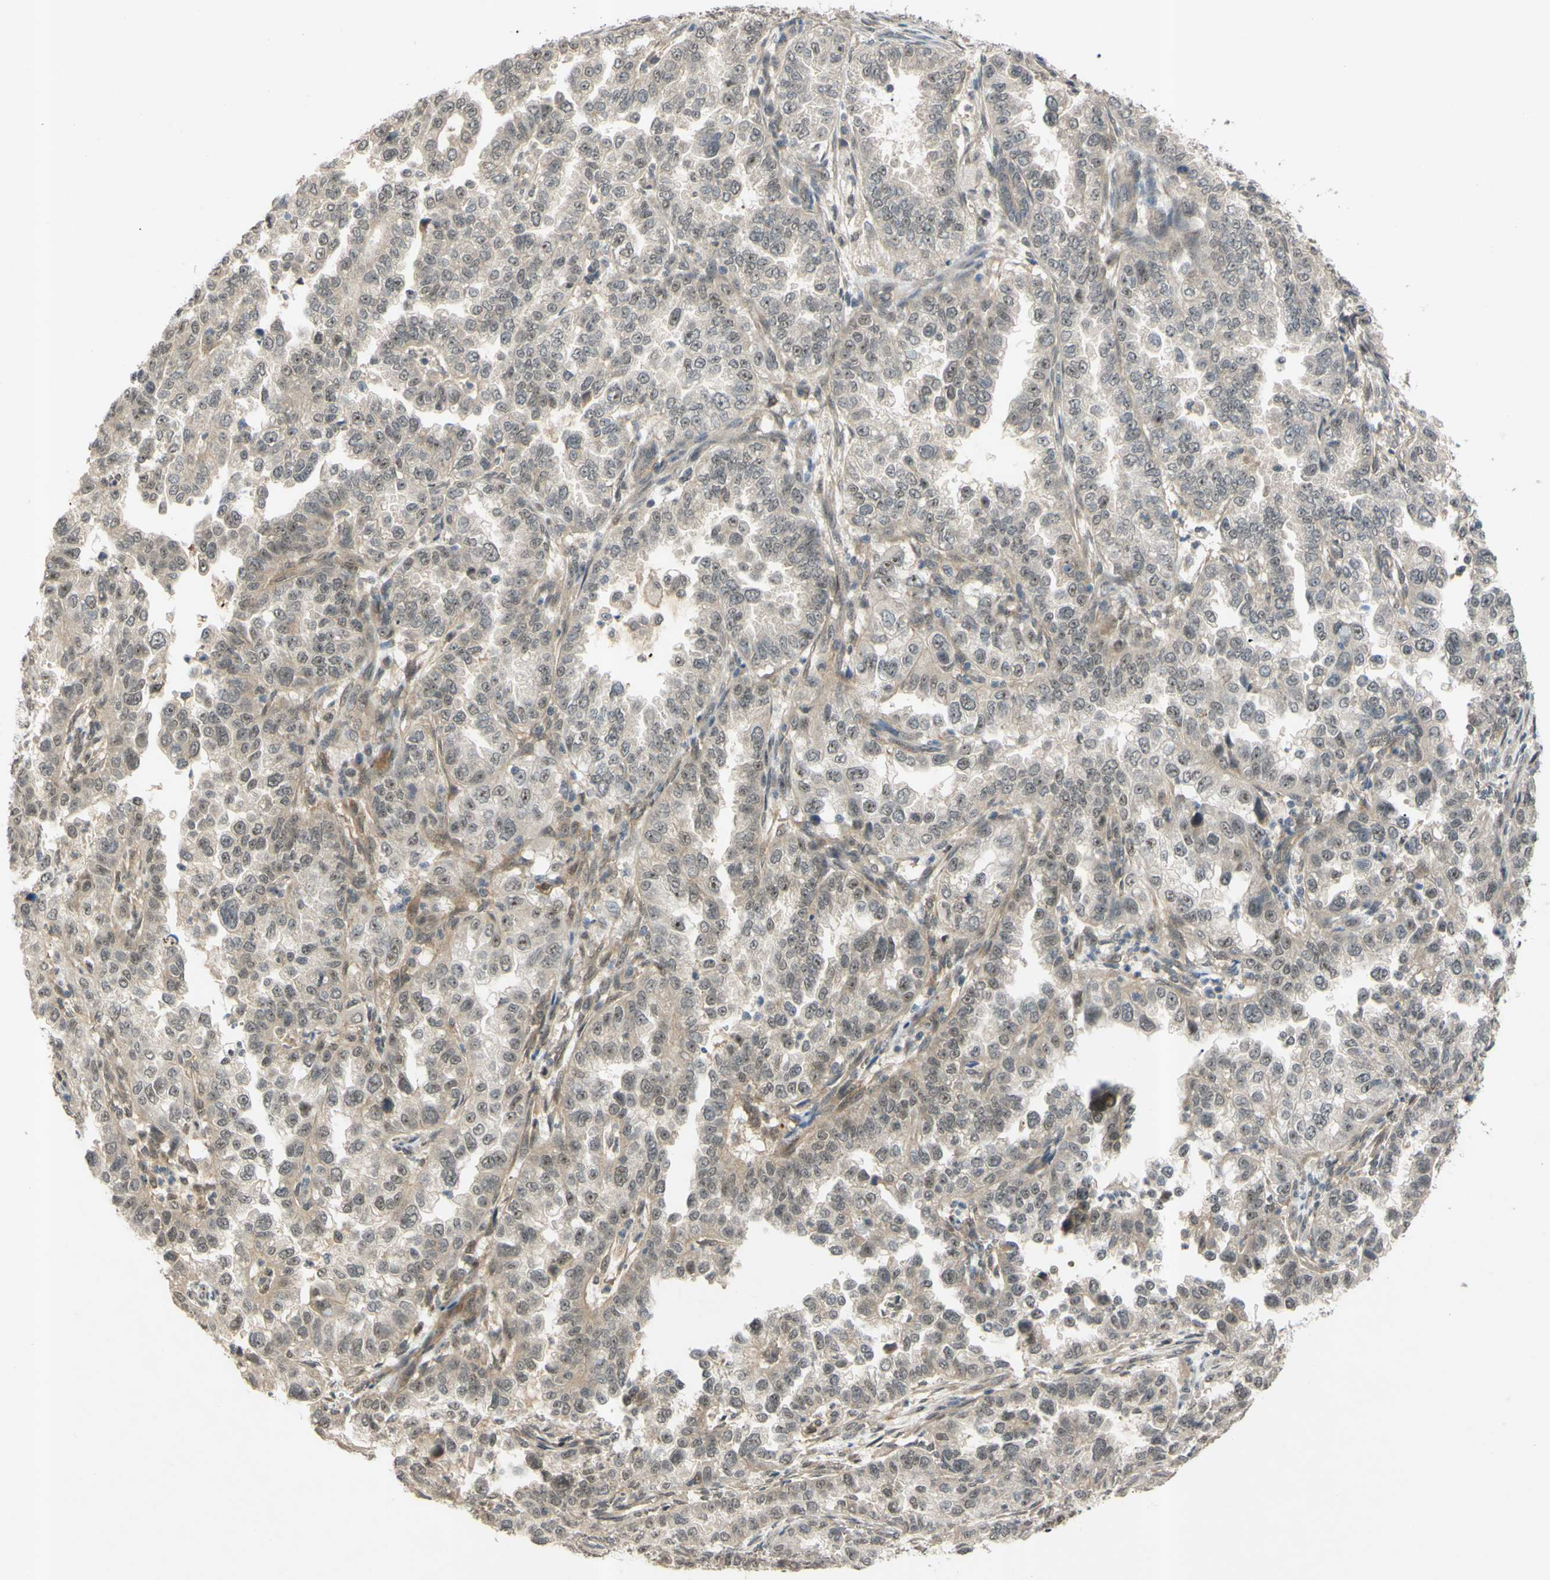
{"staining": {"intensity": "weak", "quantity": "25%-75%", "location": "cytoplasmic/membranous"}, "tissue": "endometrial cancer", "cell_type": "Tumor cells", "image_type": "cancer", "snomed": [{"axis": "morphology", "description": "Adenocarcinoma, NOS"}, {"axis": "topography", "description": "Endometrium"}], "caption": "Brown immunohistochemical staining in human endometrial adenocarcinoma exhibits weak cytoplasmic/membranous staining in approximately 25%-75% of tumor cells. (Stains: DAB (3,3'-diaminobenzidine) in brown, nuclei in blue, Microscopy: brightfield microscopy at high magnification).", "gene": "ALK", "patient": {"sex": "female", "age": 85}}